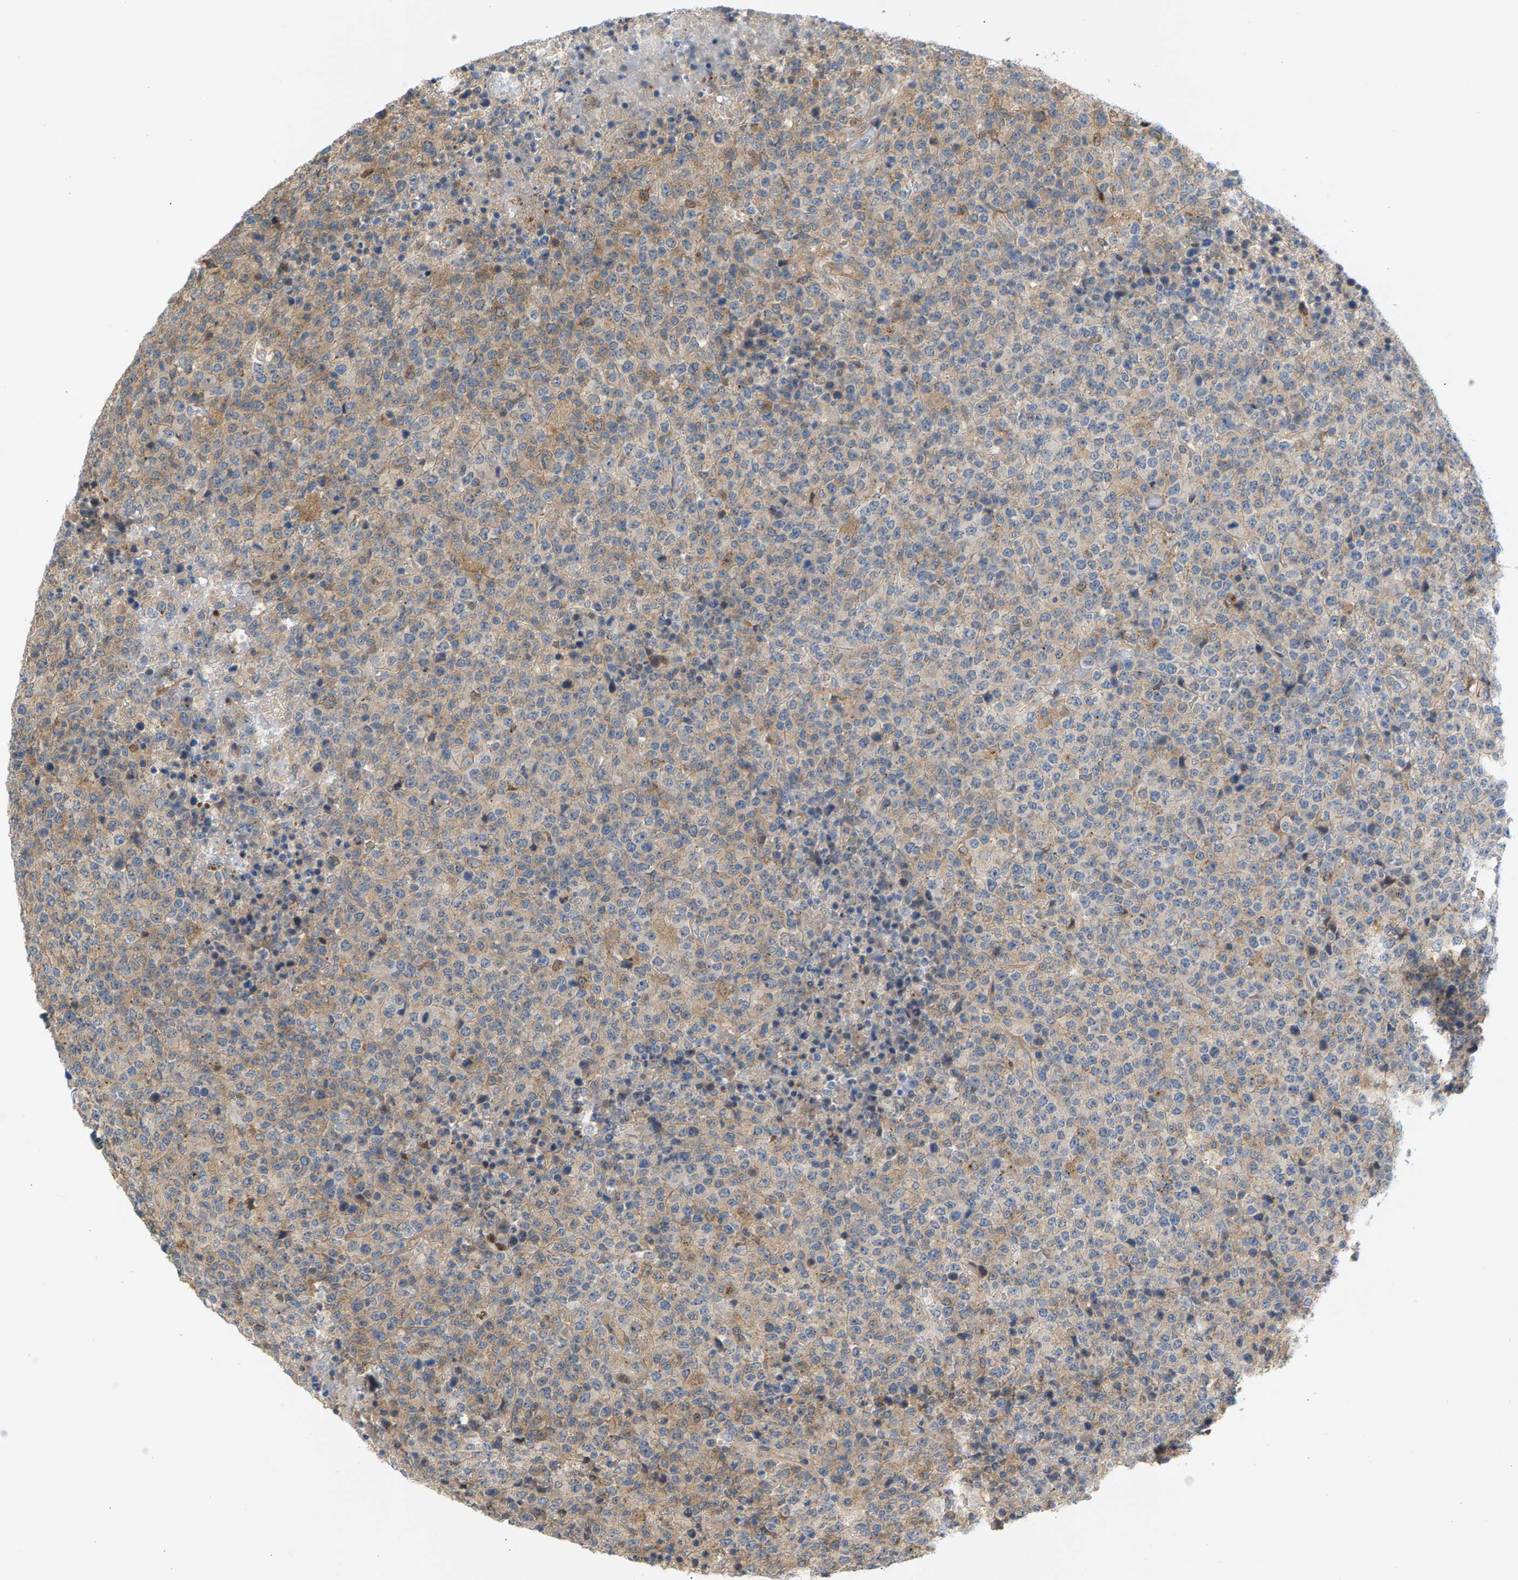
{"staining": {"intensity": "weak", "quantity": "25%-75%", "location": "cytoplasmic/membranous"}, "tissue": "lymphoma", "cell_type": "Tumor cells", "image_type": "cancer", "snomed": [{"axis": "morphology", "description": "Malignant lymphoma, non-Hodgkin's type, High grade"}, {"axis": "topography", "description": "Lymph node"}], "caption": "Human lymphoma stained for a protein (brown) displays weak cytoplasmic/membranous positive staining in about 25%-75% of tumor cells.", "gene": "KRTAP27-1", "patient": {"sex": "male", "age": 13}}